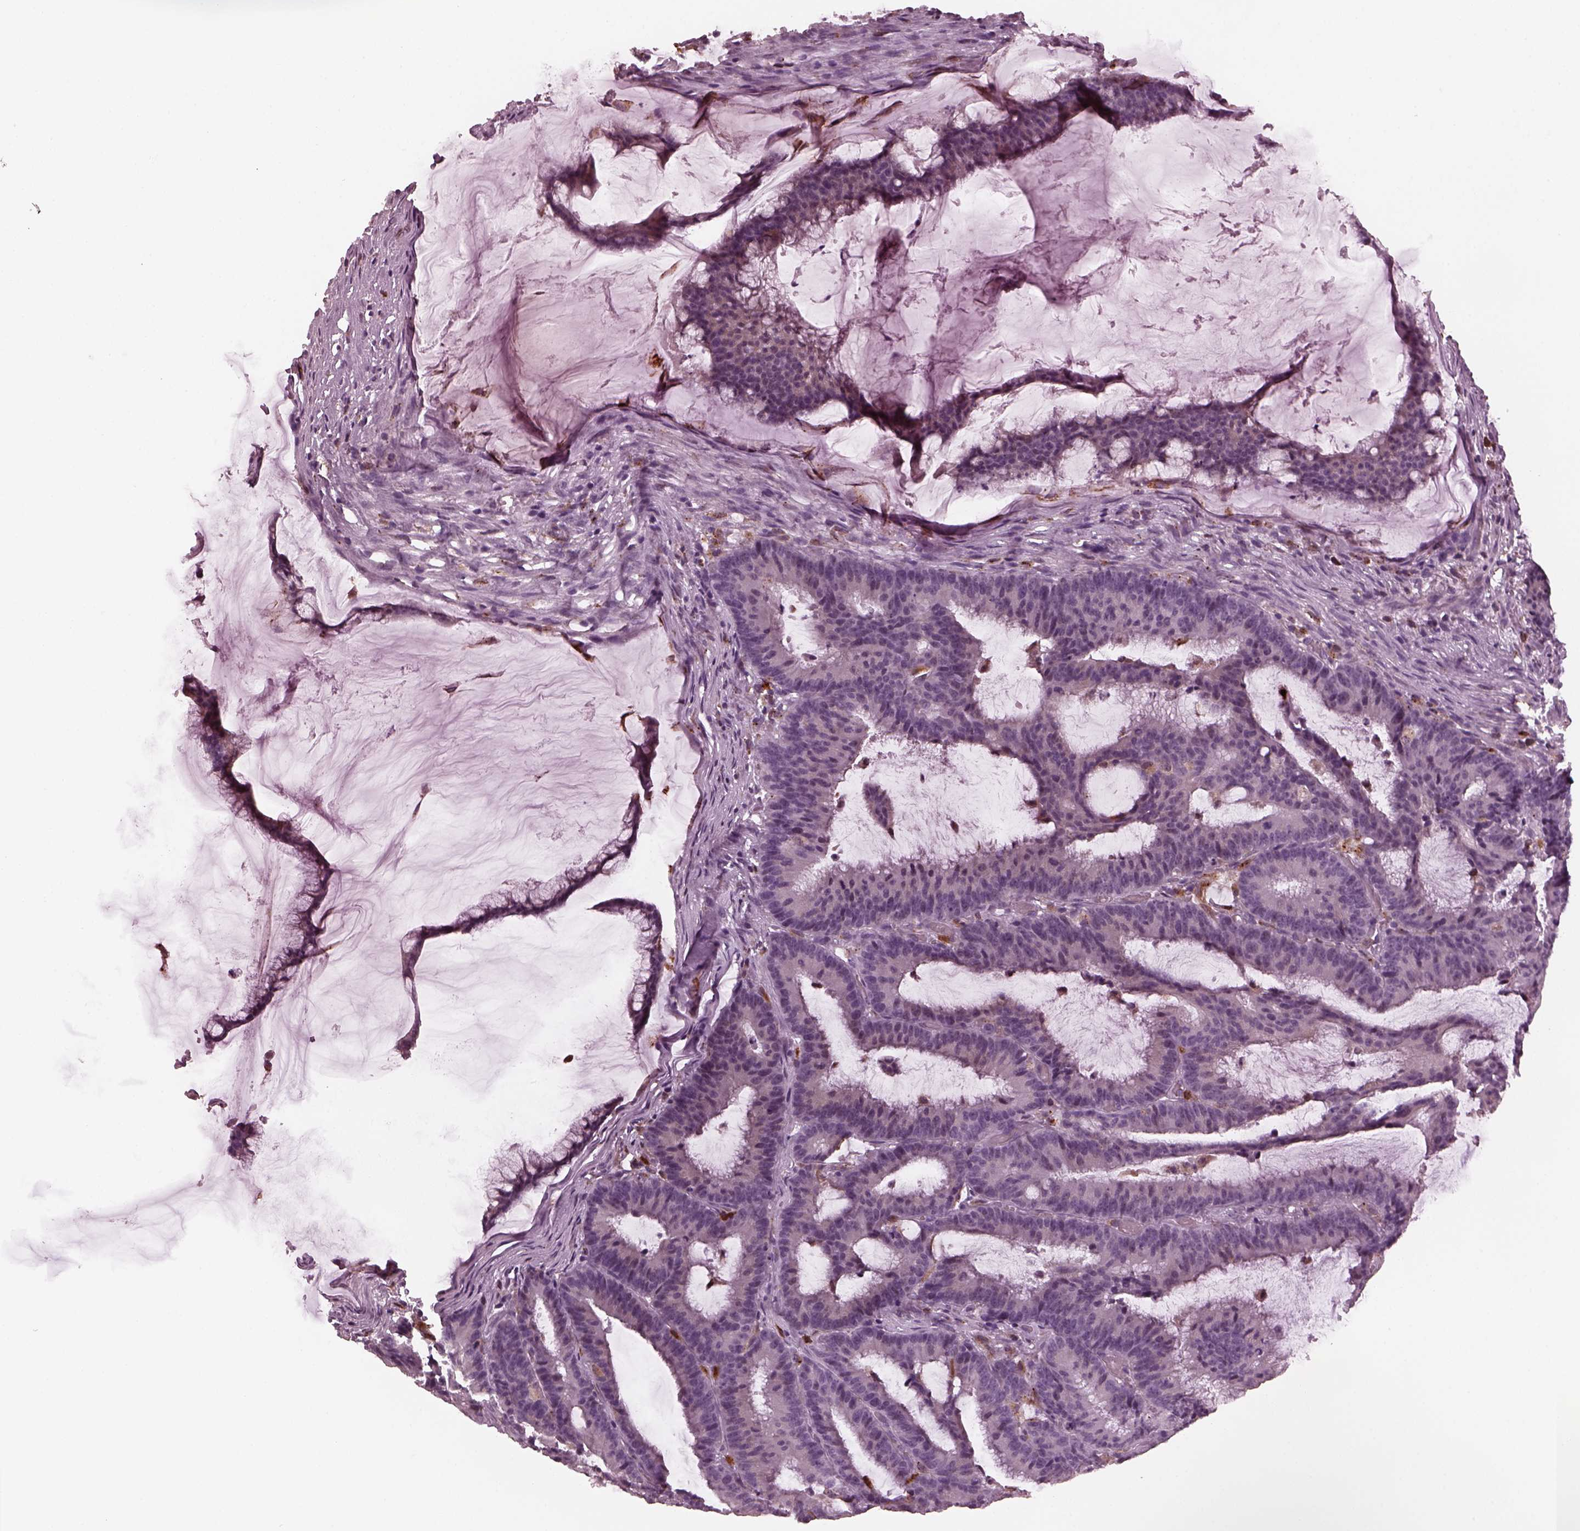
{"staining": {"intensity": "negative", "quantity": "none", "location": "none"}, "tissue": "colorectal cancer", "cell_type": "Tumor cells", "image_type": "cancer", "snomed": [{"axis": "morphology", "description": "Adenocarcinoma, NOS"}, {"axis": "topography", "description": "Colon"}], "caption": "A micrograph of human colorectal cancer (adenocarcinoma) is negative for staining in tumor cells.", "gene": "SLAMF8", "patient": {"sex": "female", "age": 78}}